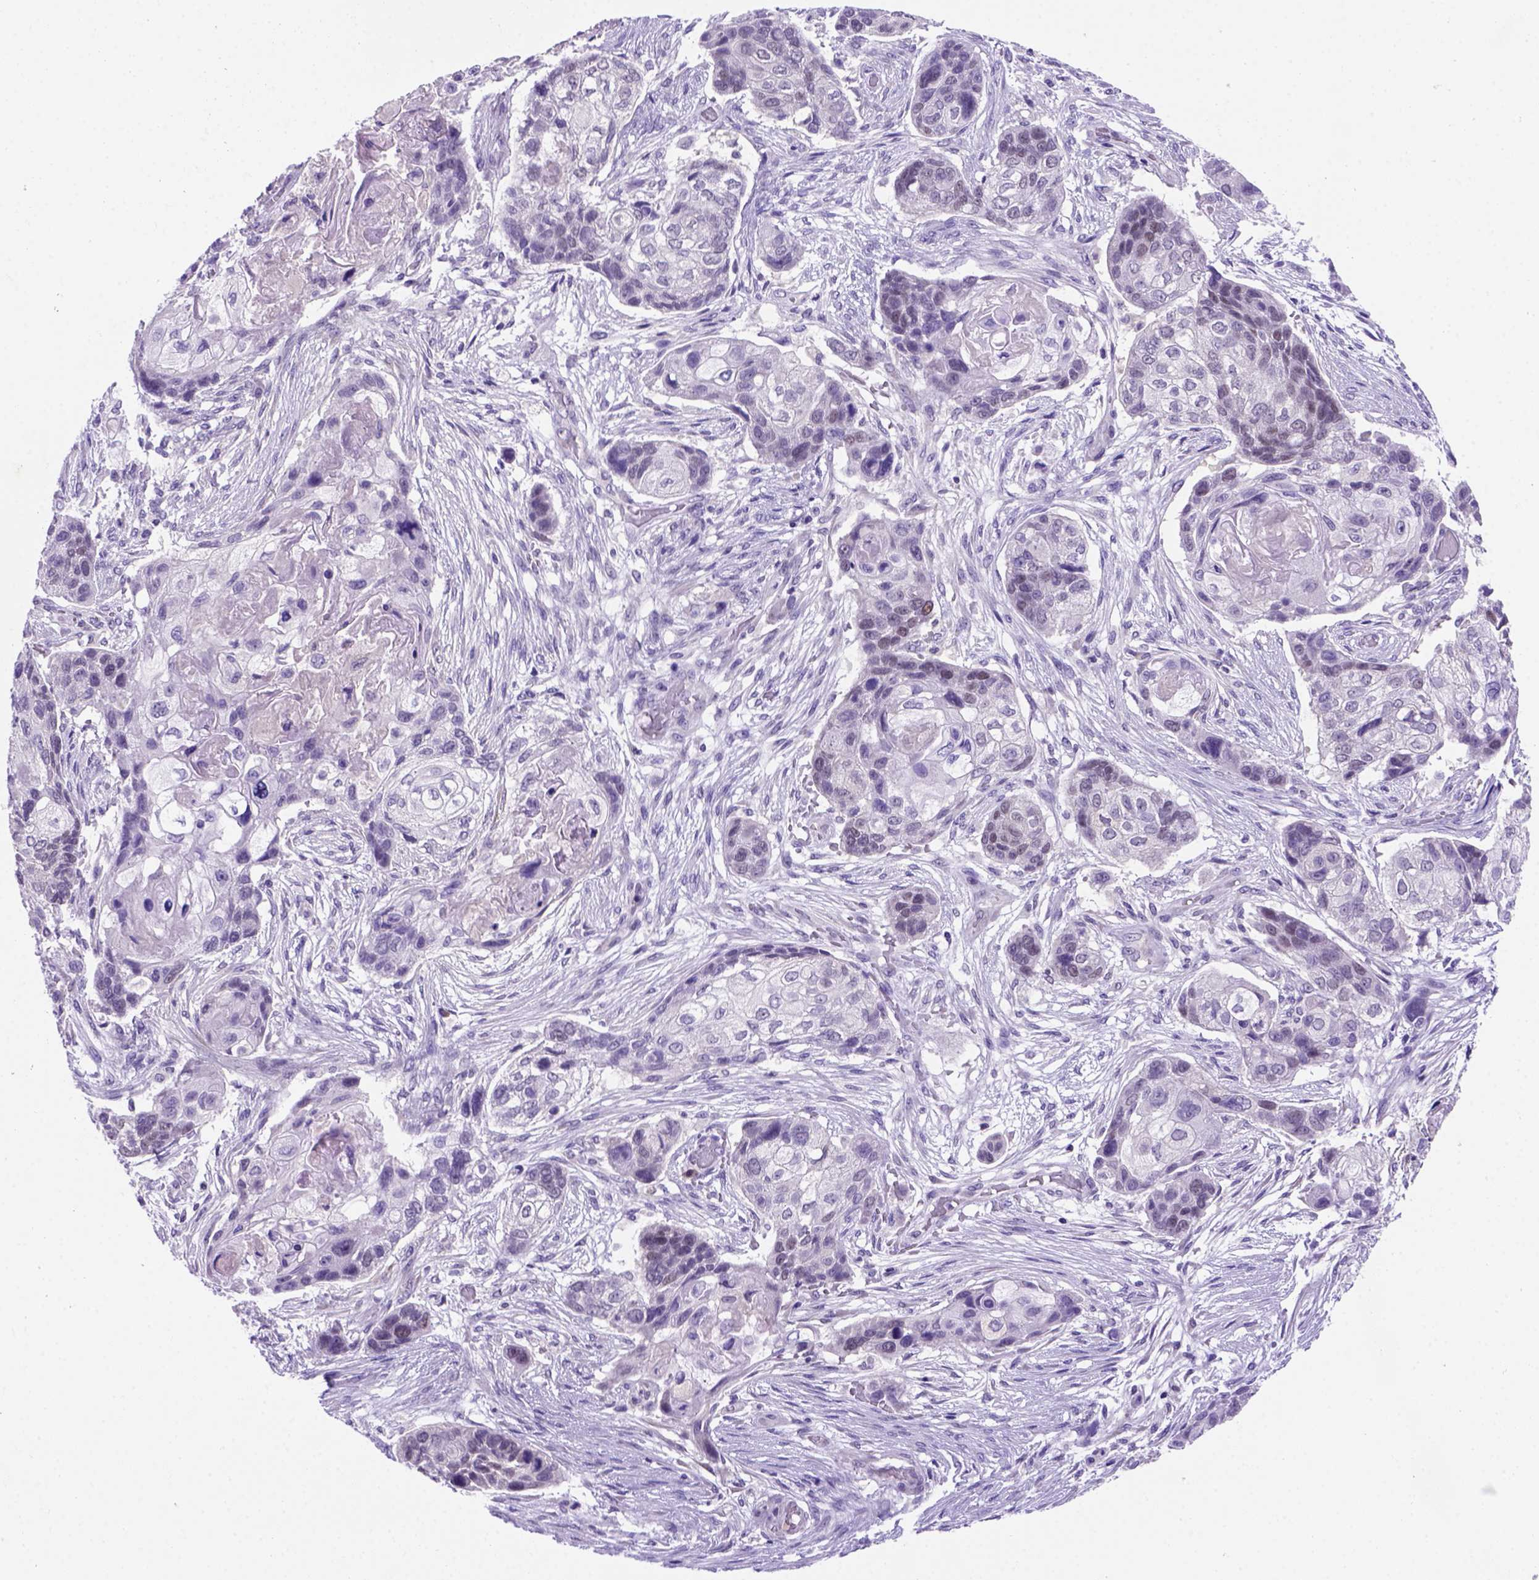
{"staining": {"intensity": "negative", "quantity": "none", "location": "none"}, "tissue": "lung cancer", "cell_type": "Tumor cells", "image_type": "cancer", "snomed": [{"axis": "morphology", "description": "Squamous cell carcinoma, NOS"}, {"axis": "topography", "description": "Lung"}], "caption": "Immunohistochemical staining of human lung cancer (squamous cell carcinoma) reveals no significant expression in tumor cells.", "gene": "FAM81B", "patient": {"sex": "male", "age": 69}}